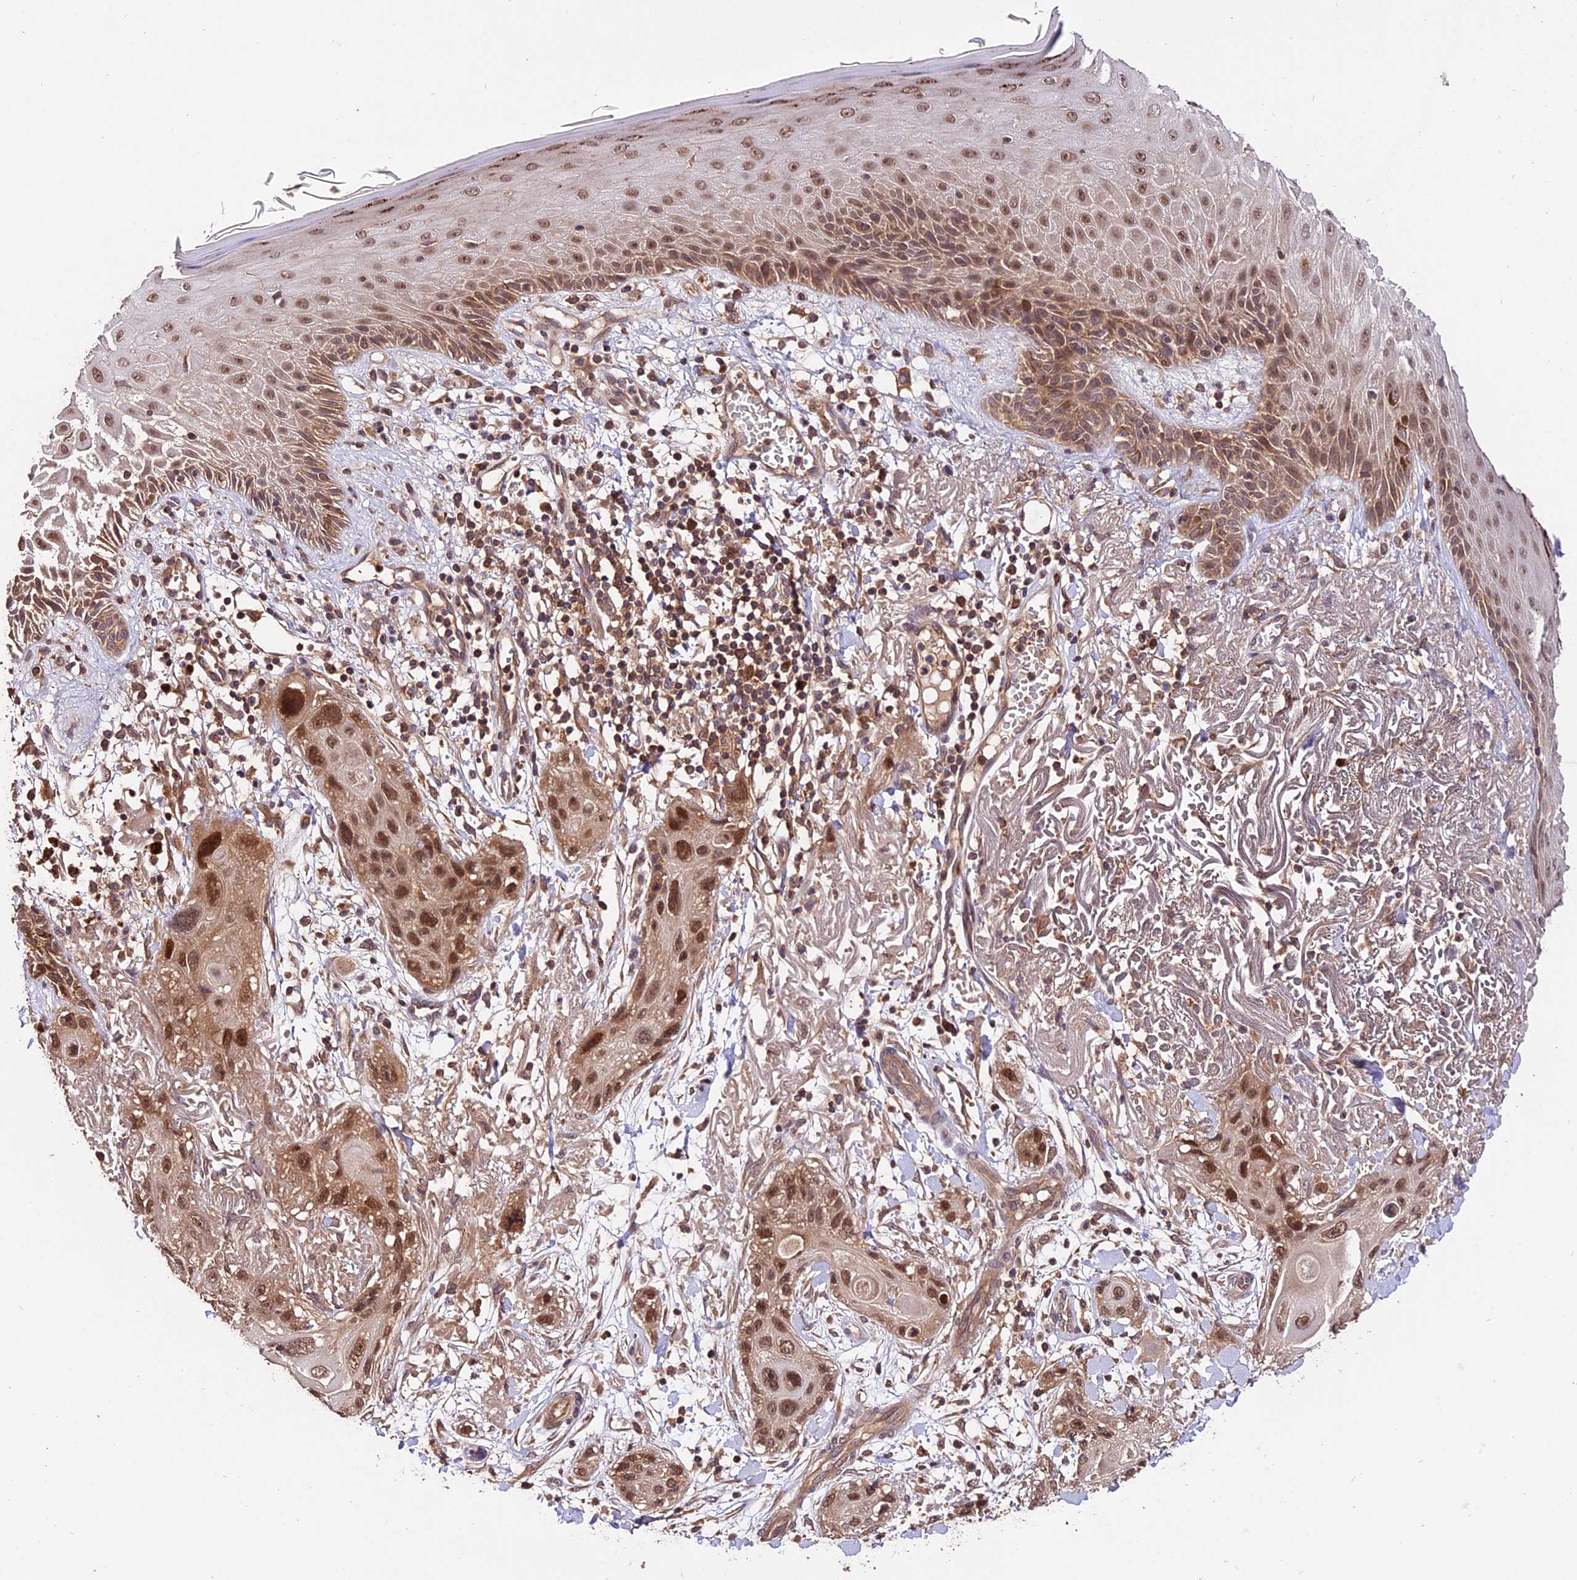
{"staining": {"intensity": "moderate", "quantity": ">75%", "location": "nuclear"}, "tissue": "skin cancer", "cell_type": "Tumor cells", "image_type": "cancer", "snomed": [{"axis": "morphology", "description": "Normal tissue, NOS"}, {"axis": "morphology", "description": "Squamous cell carcinoma, NOS"}, {"axis": "topography", "description": "Skin"}], "caption": "Tumor cells show moderate nuclear expression in about >75% of cells in skin cancer (squamous cell carcinoma).", "gene": "TRMT1", "patient": {"sex": "male", "age": 72}}